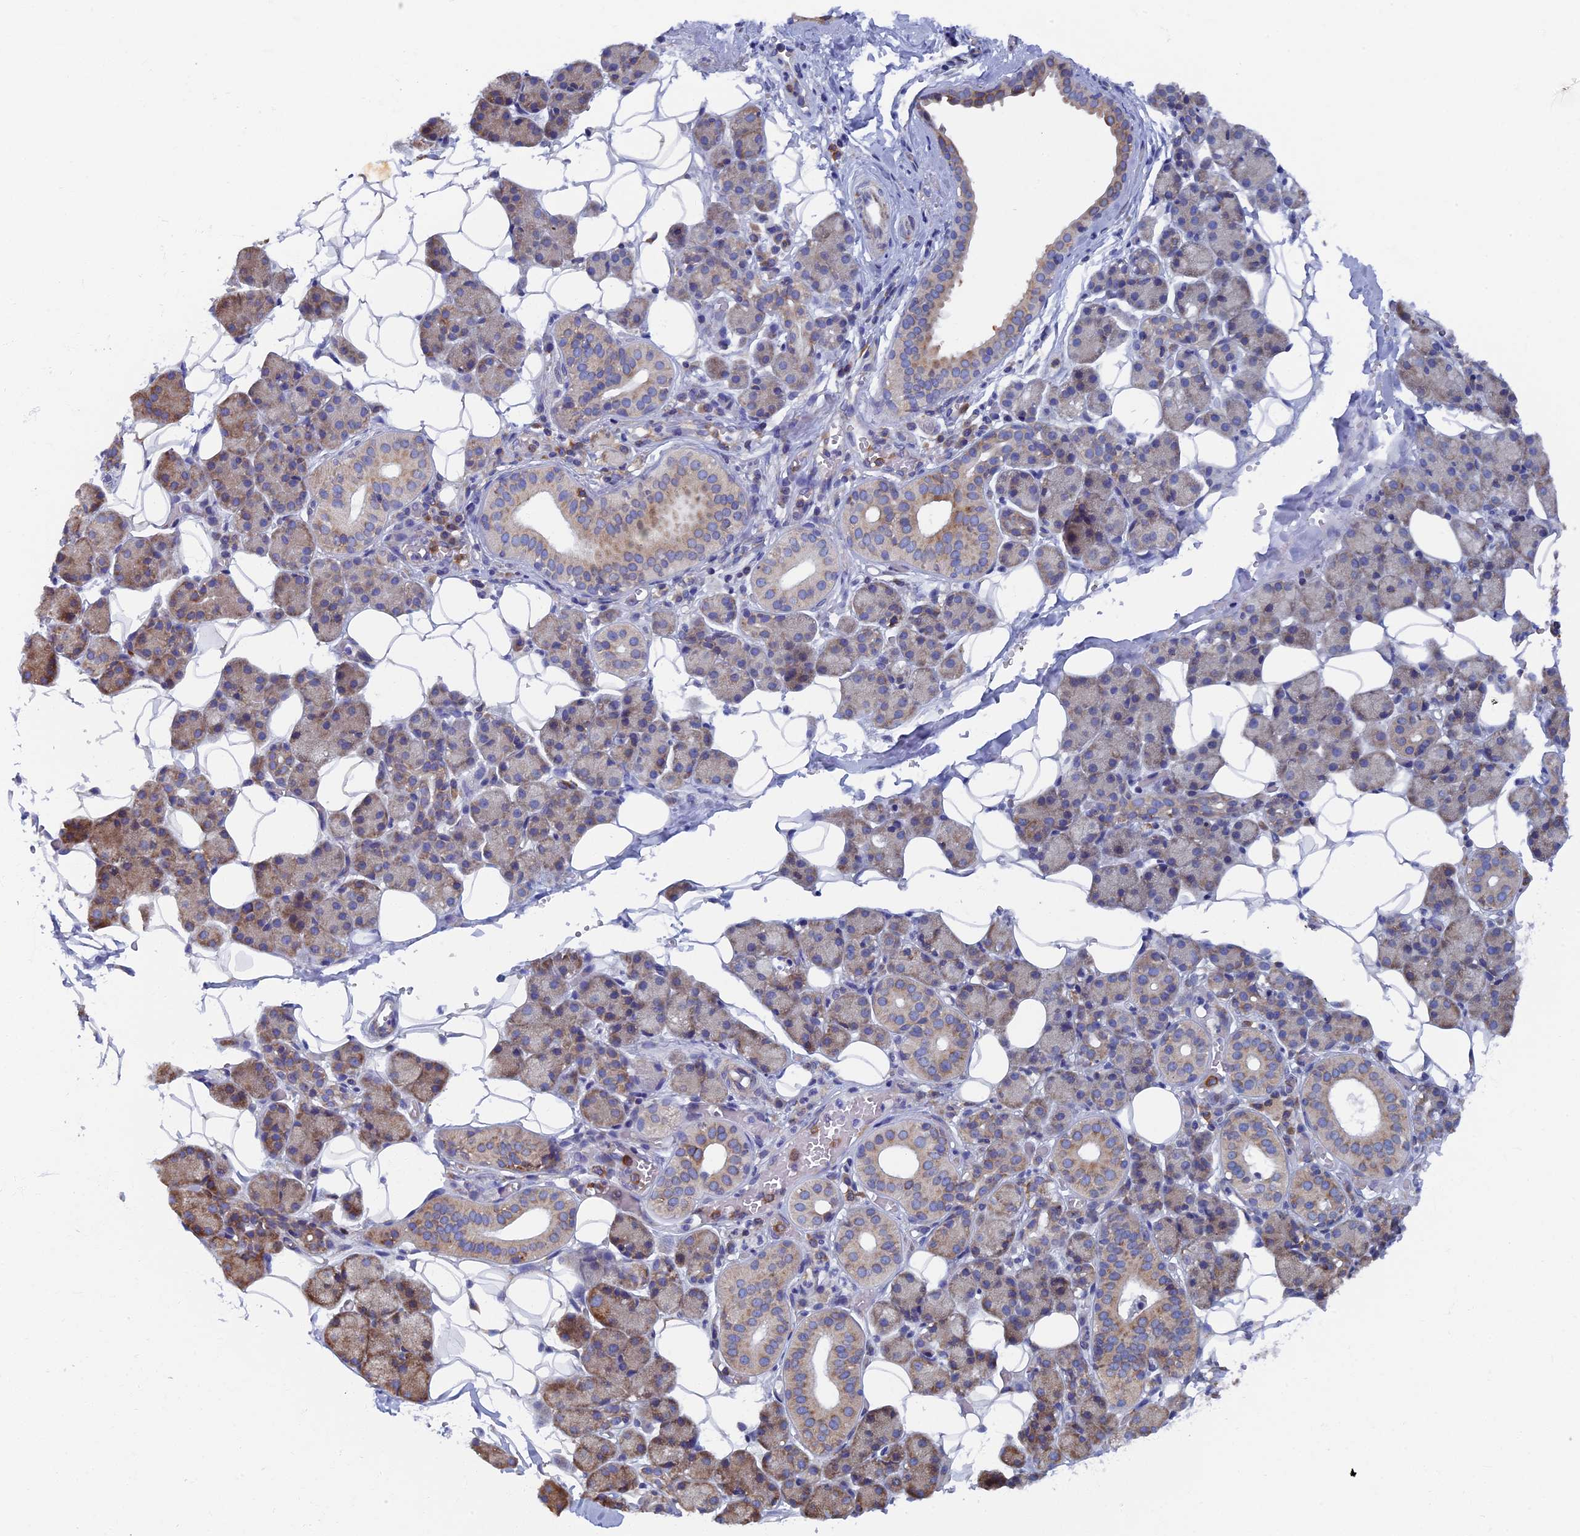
{"staining": {"intensity": "moderate", "quantity": "<25%", "location": "cytoplasmic/membranous"}, "tissue": "salivary gland", "cell_type": "Glandular cells", "image_type": "normal", "snomed": [{"axis": "morphology", "description": "Normal tissue, NOS"}, {"axis": "topography", "description": "Salivary gland"}], "caption": "This histopathology image displays benign salivary gland stained with IHC to label a protein in brown. The cytoplasmic/membranous of glandular cells show moderate positivity for the protein. Nuclei are counter-stained blue.", "gene": "YBX1", "patient": {"sex": "female", "age": 33}}